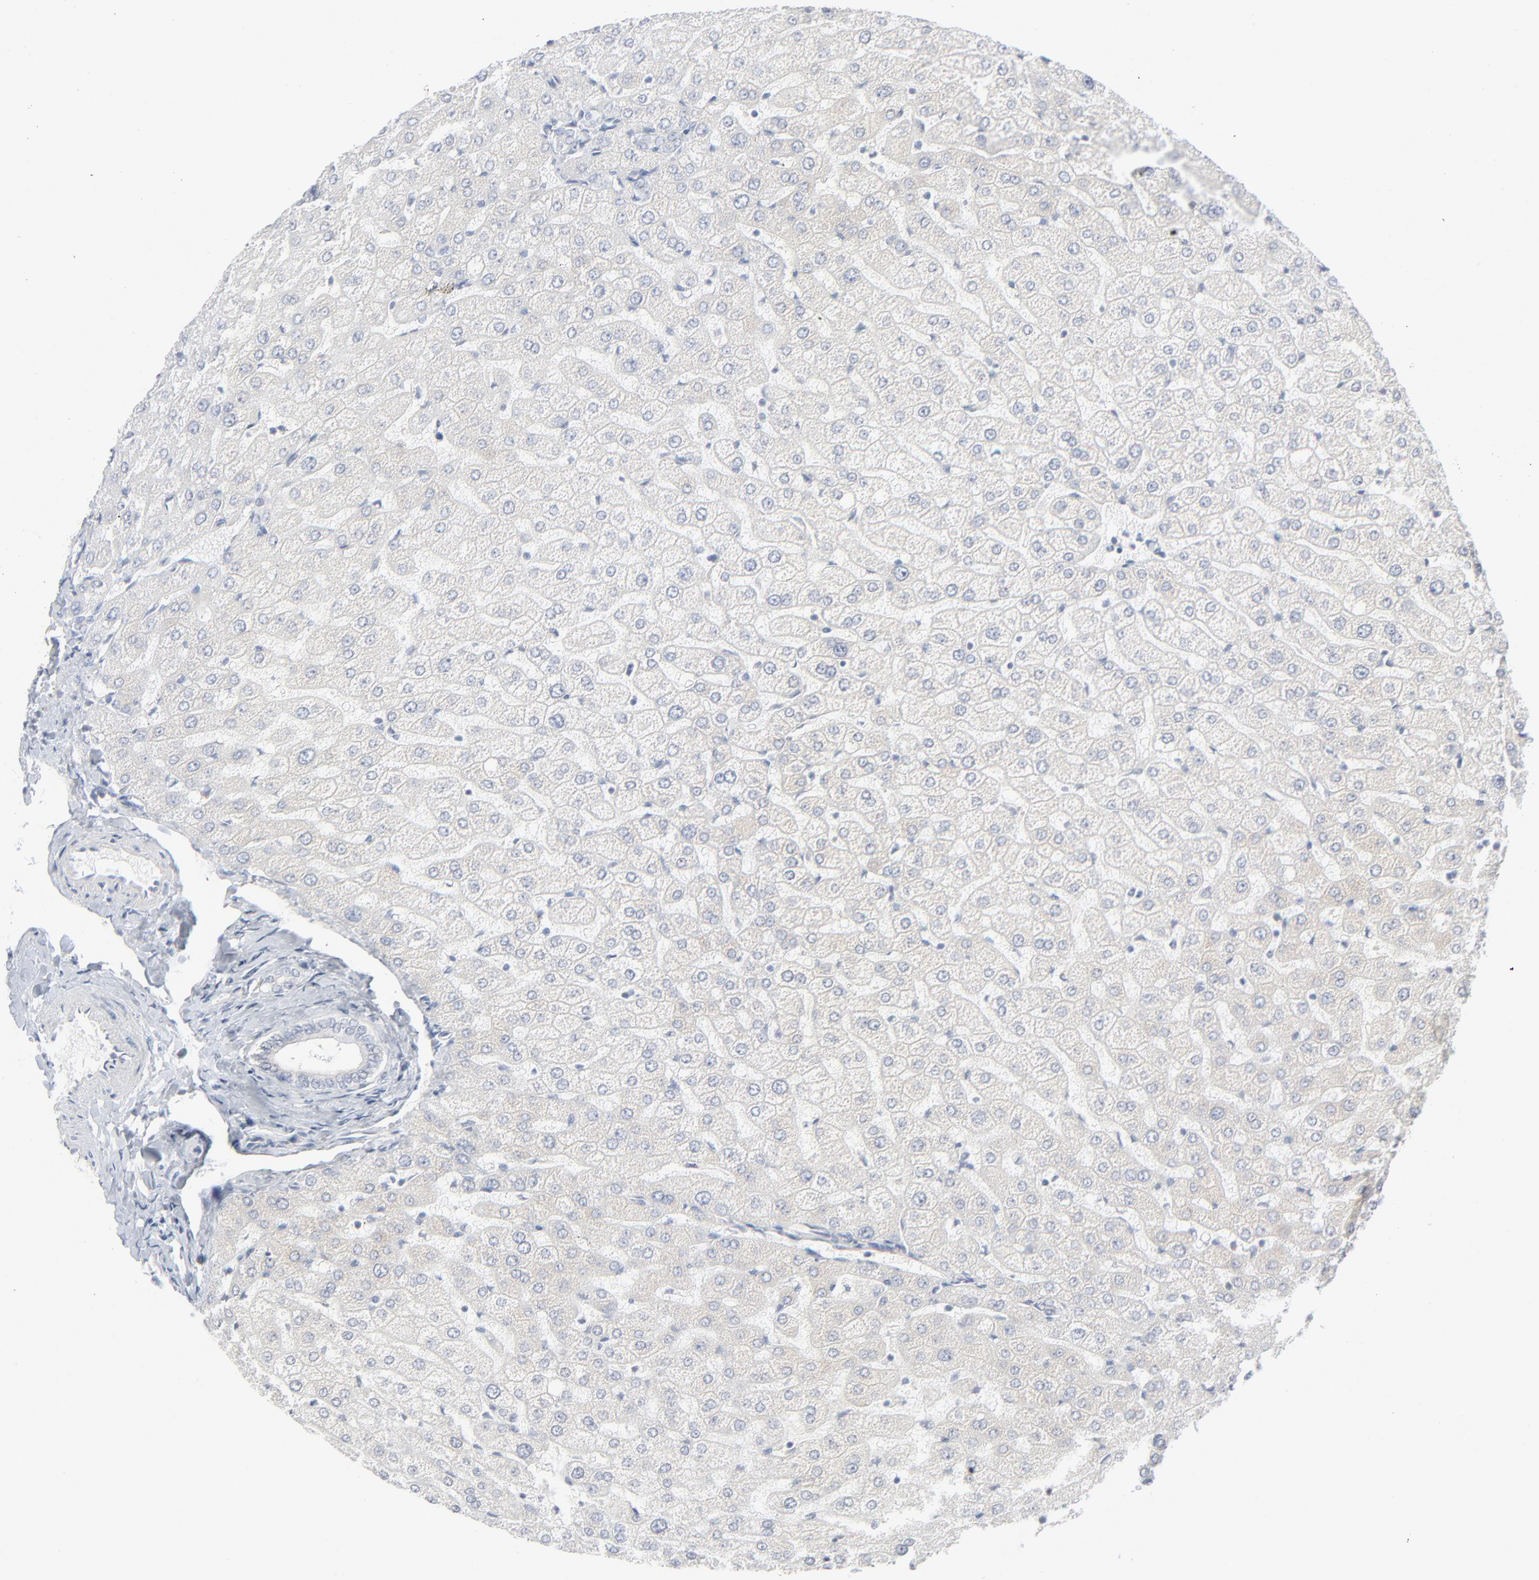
{"staining": {"intensity": "negative", "quantity": "none", "location": "none"}, "tissue": "liver", "cell_type": "Cholangiocytes", "image_type": "normal", "snomed": [{"axis": "morphology", "description": "Normal tissue, NOS"}, {"axis": "morphology", "description": "Fibrosis, NOS"}, {"axis": "topography", "description": "Liver"}], "caption": "Human liver stained for a protein using immunohistochemistry (IHC) shows no expression in cholangiocytes.", "gene": "KDSR", "patient": {"sex": "female", "age": 29}}